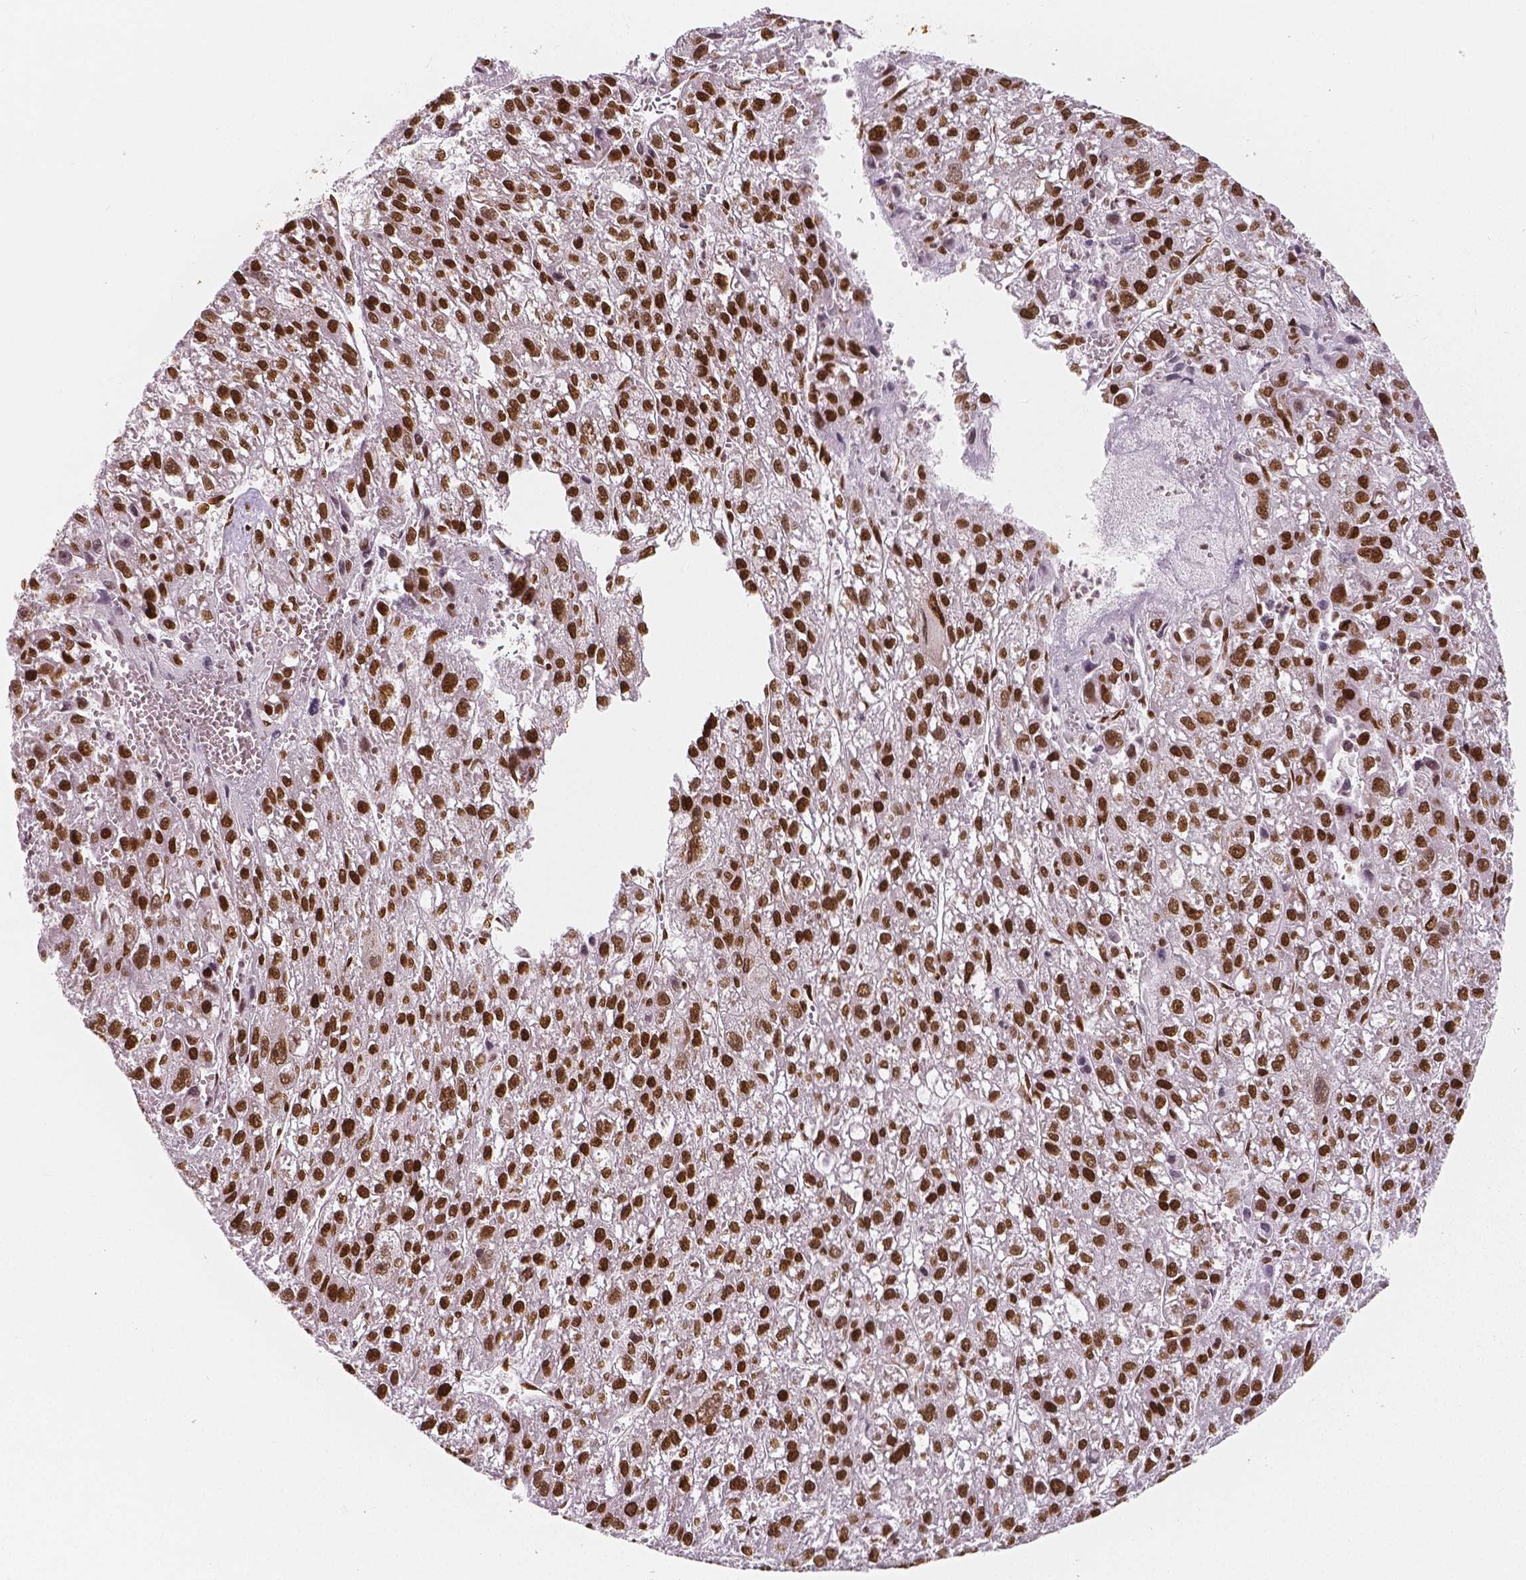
{"staining": {"intensity": "strong", "quantity": ">75%", "location": "nuclear"}, "tissue": "liver cancer", "cell_type": "Tumor cells", "image_type": "cancer", "snomed": [{"axis": "morphology", "description": "Carcinoma, Hepatocellular, NOS"}, {"axis": "topography", "description": "Liver"}], "caption": "Immunohistochemistry (IHC) photomicrograph of human liver hepatocellular carcinoma stained for a protein (brown), which exhibits high levels of strong nuclear positivity in about >75% of tumor cells.", "gene": "NUCKS1", "patient": {"sex": "female", "age": 70}}